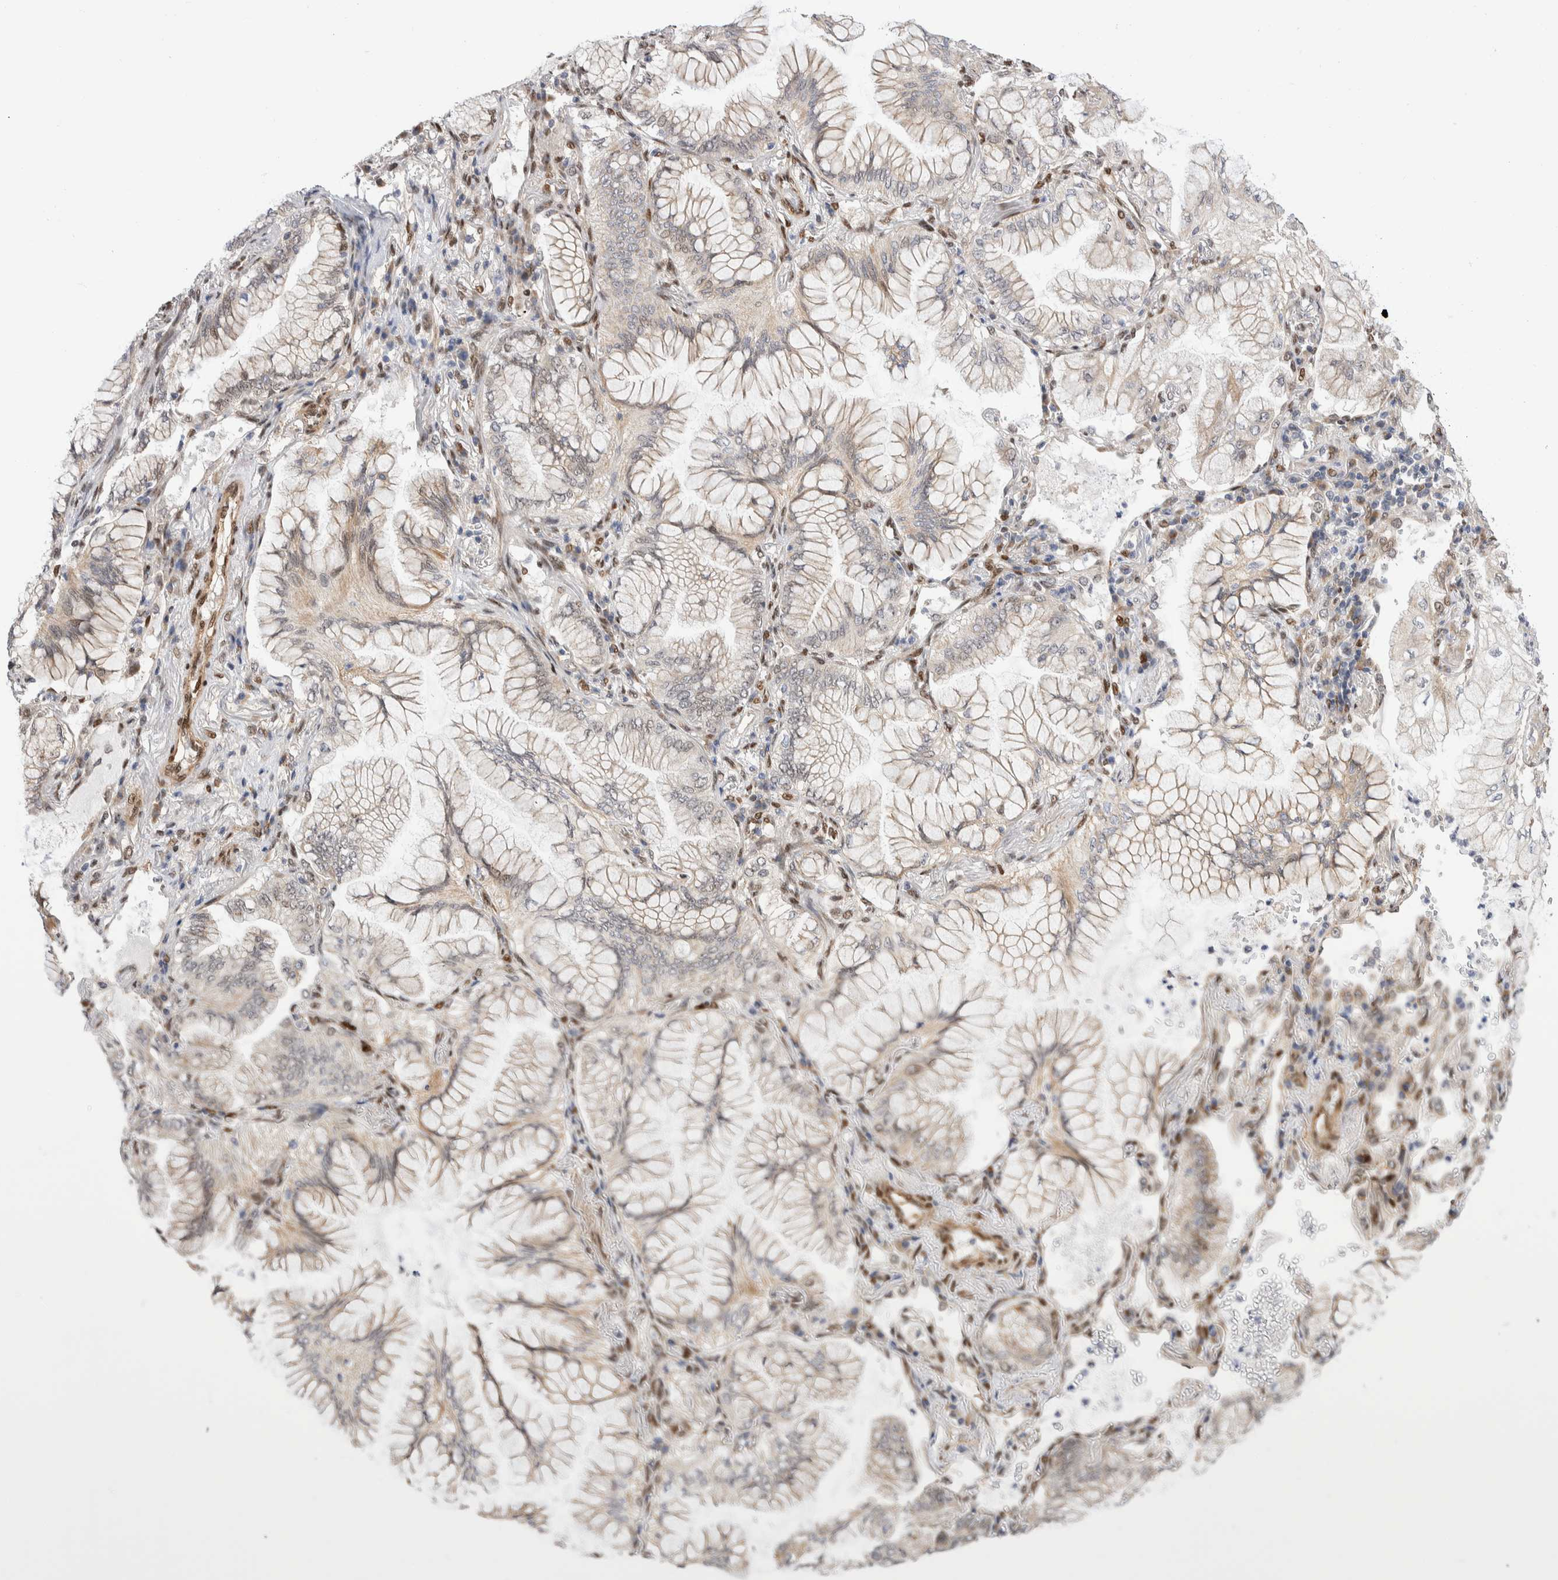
{"staining": {"intensity": "negative", "quantity": "none", "location": "none"}, "tissue": "lung cancer", "cell_type": "Tumor cells", "image_type": "cancer", "snomed": [{"axis": "morphology", "description": "Adenocarcinoma, NOS"}, {"axis": "topography", "description": "Lung"}], "caption": "The image shows no significant positivity in tumor cells of lung cancer.", "gene": "NSMAF", "patient": {"sex": "female", "age": 70}}